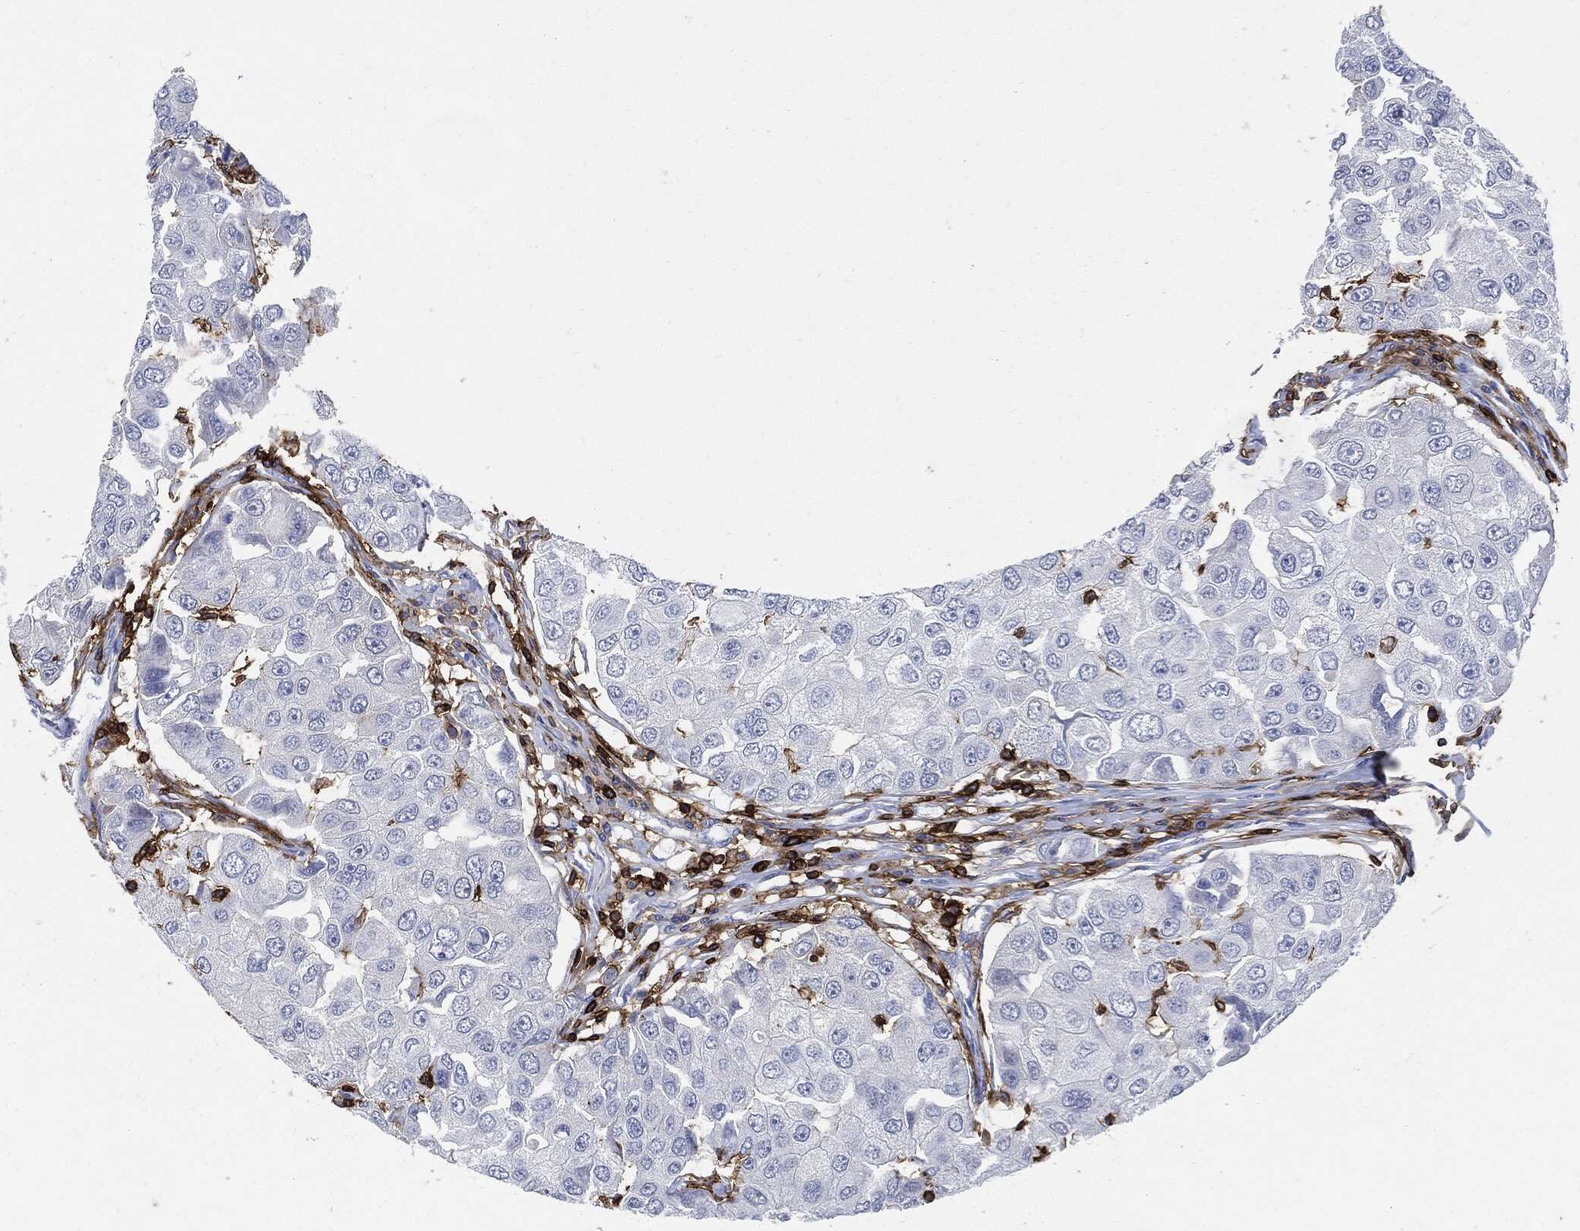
{"staining": {"intensity": "negative", "quantity": "none", "location": "none"}, "tissue": "breast cancer", "cell_type": "Tumor cells", "image_type": "cancer", "snomed": [{"axis": "morphology", "description": "Duct carcinoma"}, {"axis": "topography", "description": "Breast"}], "caption": "Intraductal carcinoma (breast) stained for a protein using immunohistochemistry (IHC) shows no staining tumor cells.", "gene": "PTPRC", "patient": {"sex": "female", "age": 27}}